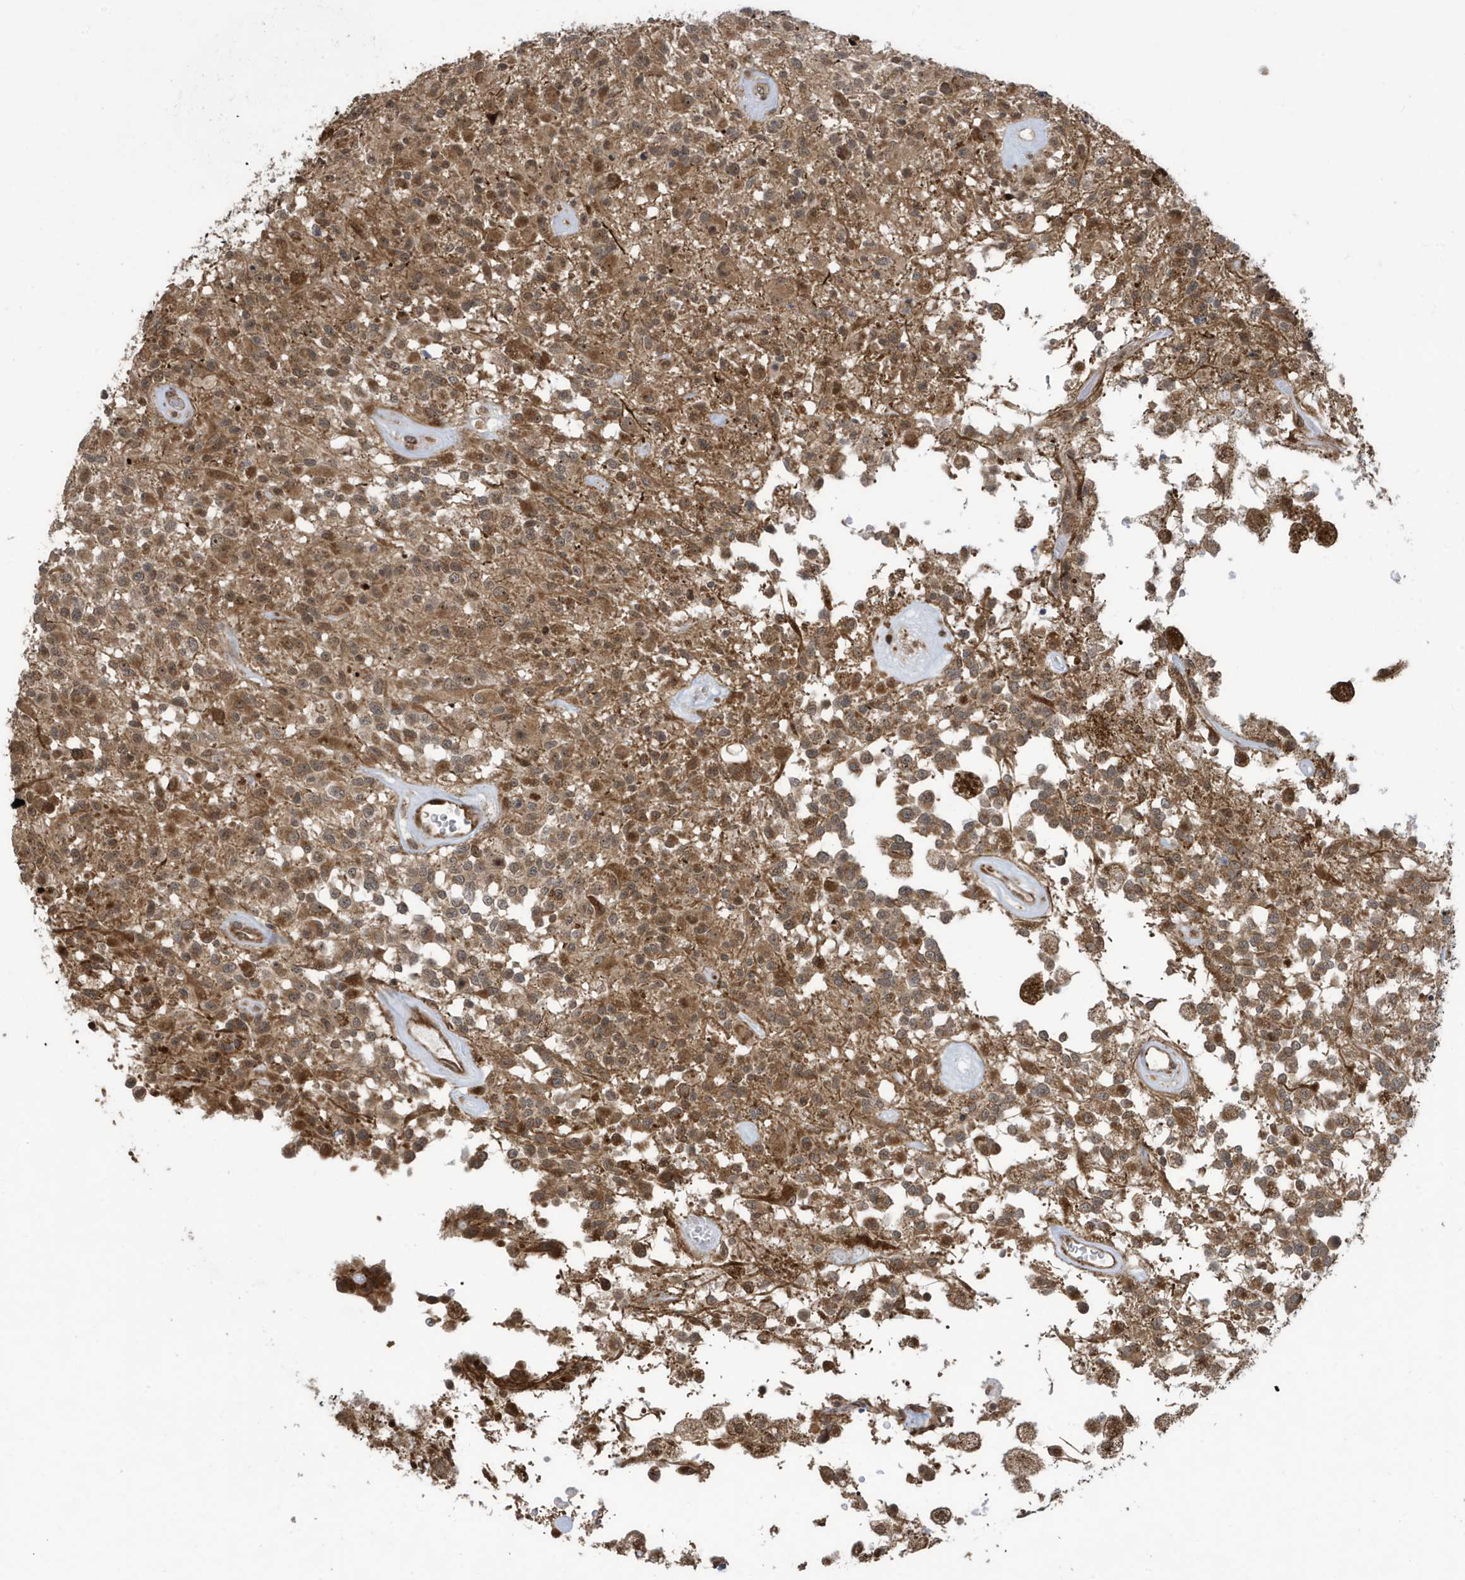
{"staining": {"intensity": "moderate", "quantity": "25%-75%", "location": "cytoplasmic/membranous,nuclear"}, "tissue": "glioma", "cell_type": "Tumor cells", "image_type": "cancer", "snomed": [{"axis": "morphology", "description": "Glioma, malignant, High grade"}, {"axis": "morphology", "description": "Glioblastoma, NOS"}, {"axis": "topography", "description": "Brain"}], "caption": "Moderate cytoplasmic/membranous and nuclear protein expression is present in about 25%-75% of tumor cells in glioblastoma. (Brightfield microscopy of DAB IHC at high magnification).", "gene": "FAM9B", "patient": {"sex": "male", "age": 60}}